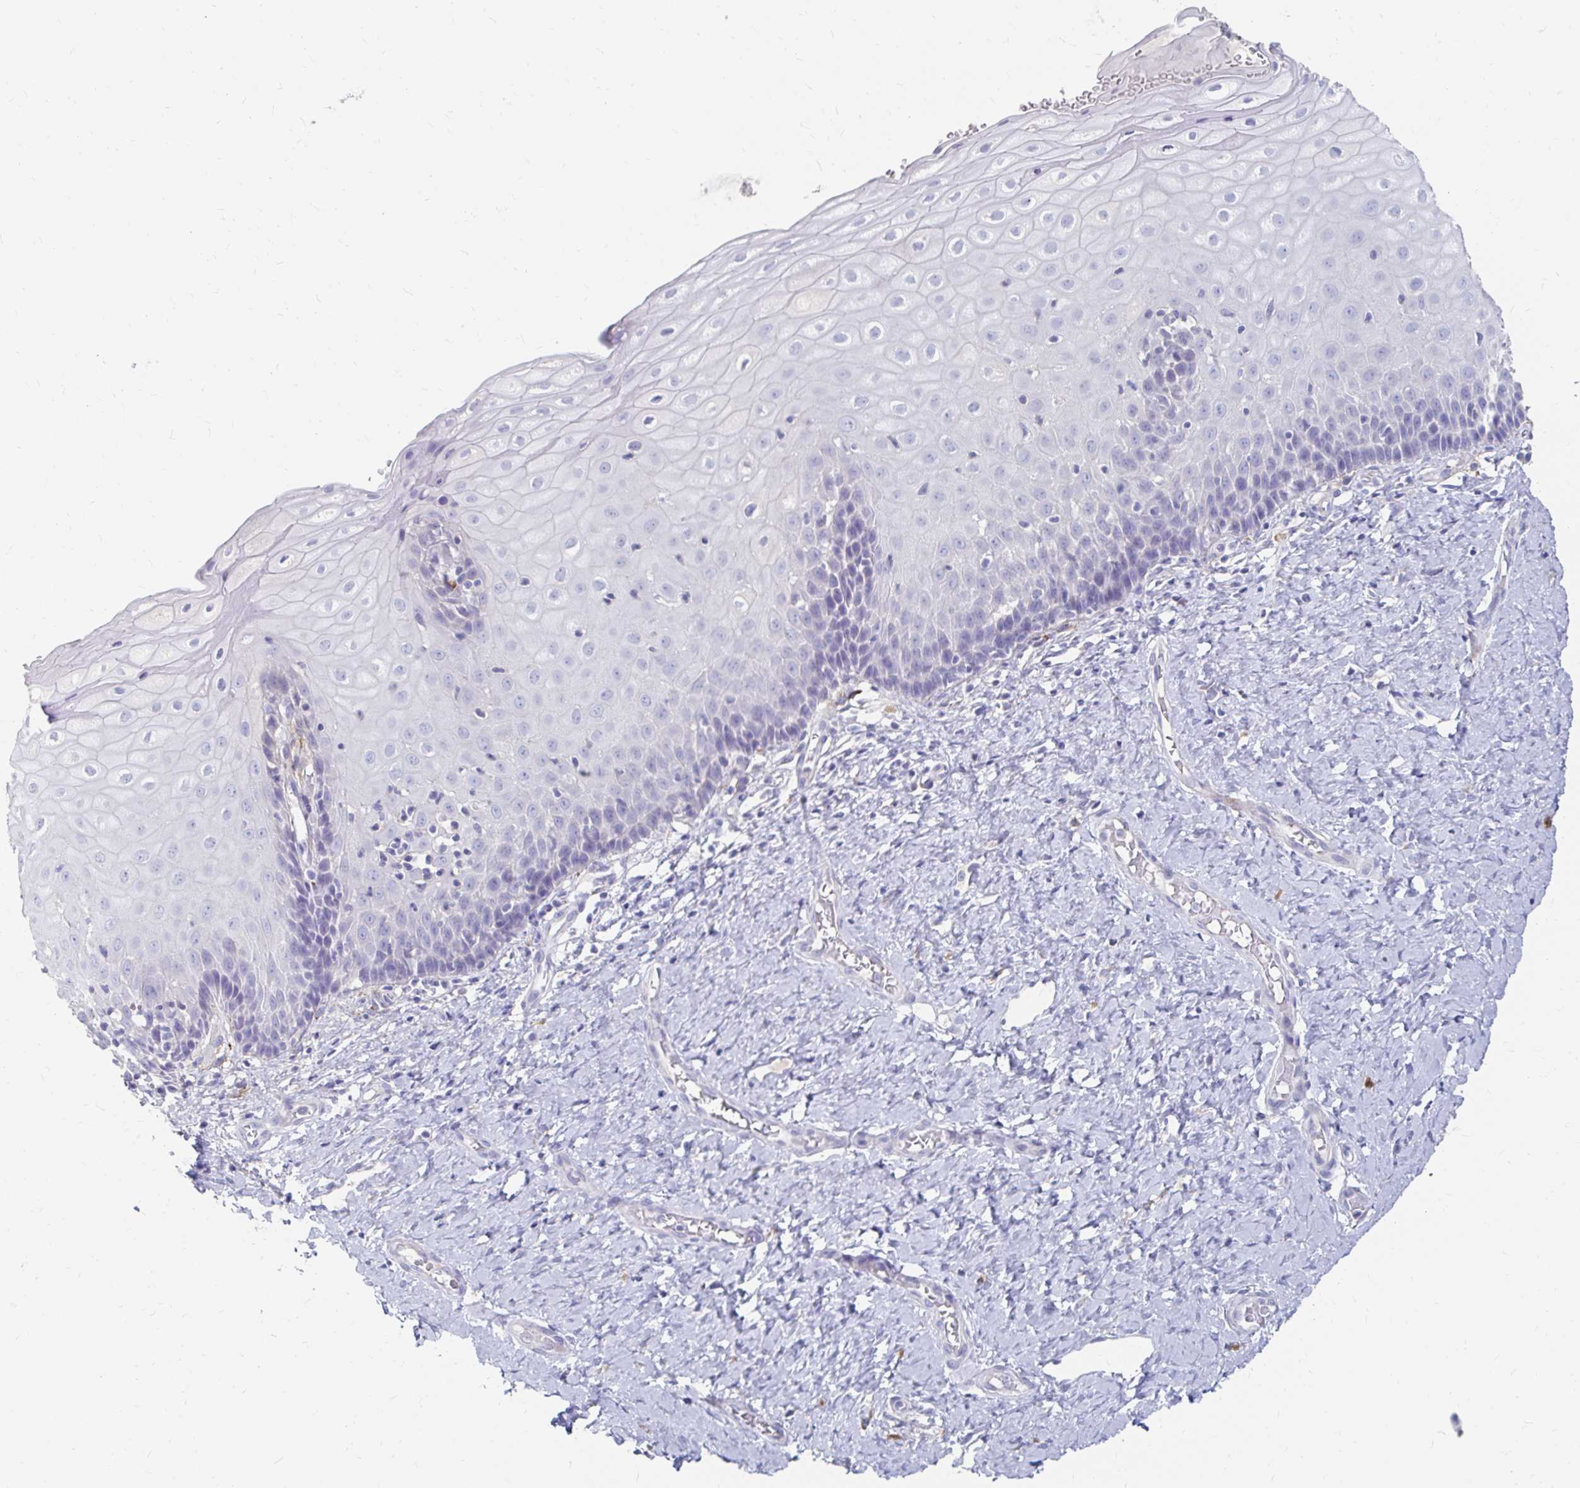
{"staining": {"intensity": "negative", "quantity": "none", "location": "none"}, "tissue": "cervix", "cell_type": "Glandular cells", "image_type": "normal", "snomed": [{"axis": "morphology", "description": "Normal tissue, NOS"}, {"axis": "topography", "description": "Cervix"}], "caption": "Cervix was stained to show a protein in brown. There is no significant expression in glandular cells.", "gene": "LAMC3", "patient": {"sex": "female", "age": 37}}